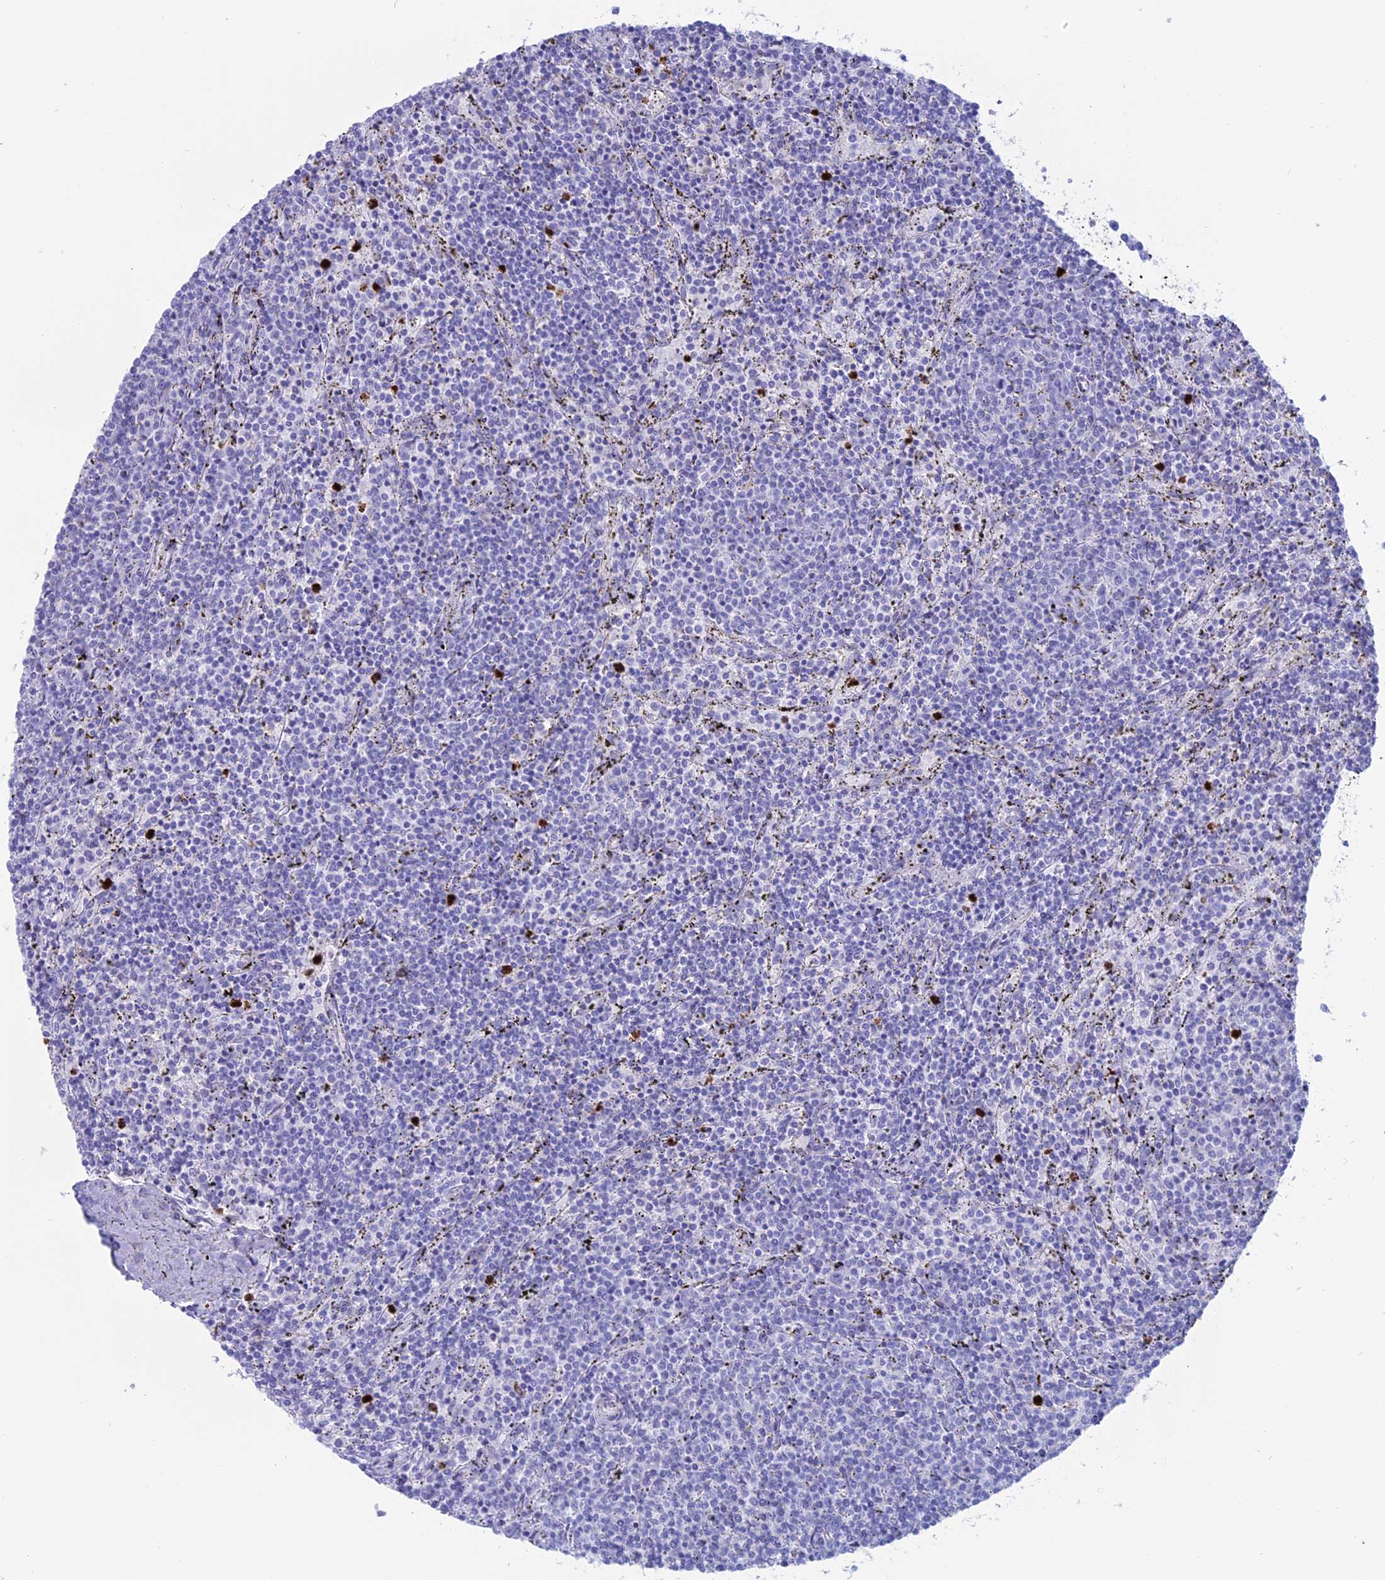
{"staining": {"intensity": "negative", "quantity": "none", "location": "none"}, "tissue": "lymphoma", "cell_type": "Tumor cells", "image_type": "cancer", "snomed": [{"axis": "morphology", "description": "Malignant lymphoma, non-Hodgkin's type, Low grade"}, {"axis": "topography", "description": "Spleen"}], "caption": "This is an immunohistochemistry photomicrograph of human malignant lymphoma, non-Hodgkin's type (low-grade). There is no staining in tumor cells.", "gene": "OR2AE1", "patient": {"sex": "female", "age": 50}}